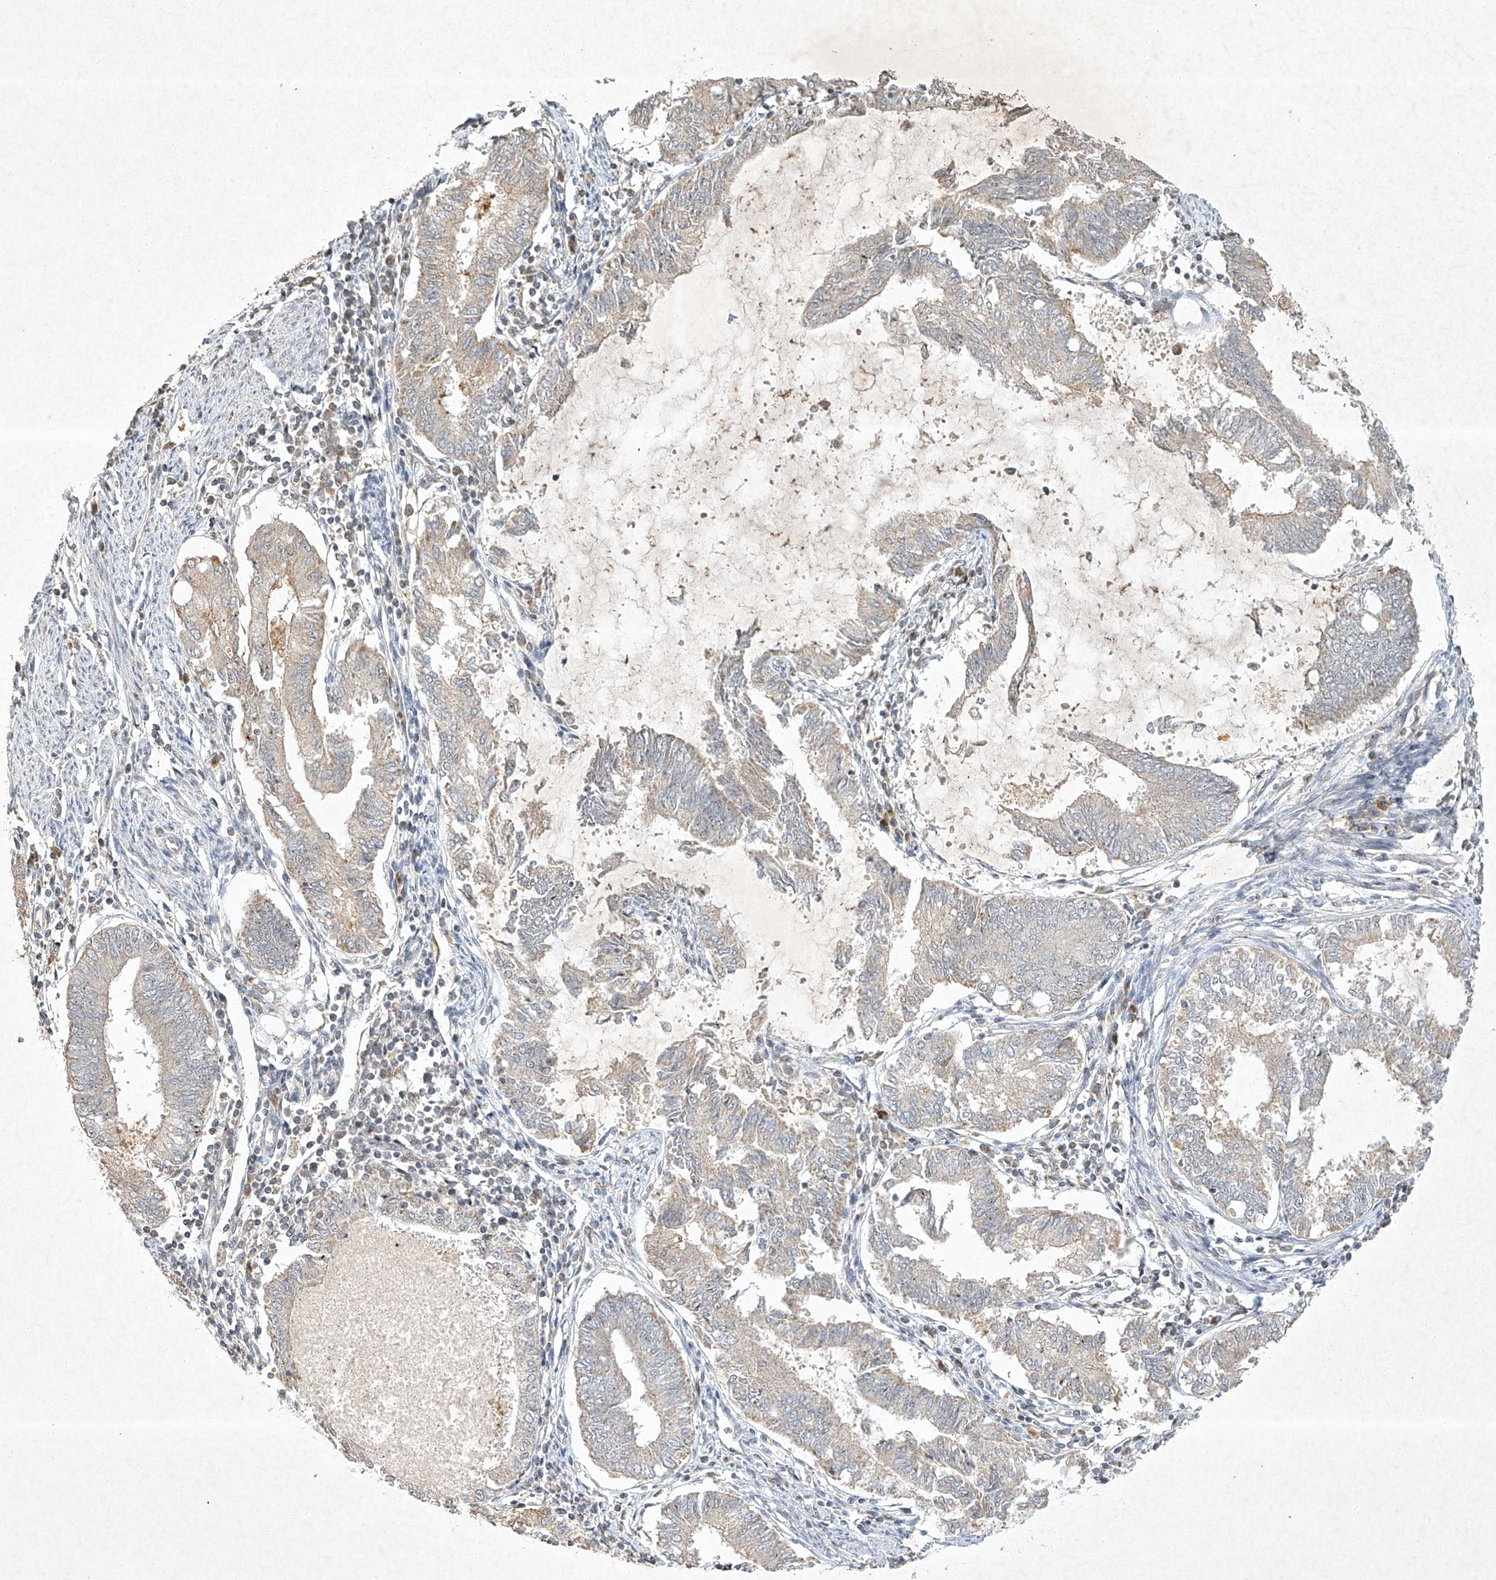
{"staining": {"intensity": "weak", "quantity": "<25%", "location": "cytoplasmic/membranous"}, "tissue": "endometrial cancer", "cell_type": "Tumor cells", "image_type": "cancer", "snomed": [{"axis": "morphology", "description": "Adenocarcinoma, NOS"}, {"axis": "topography", "description": "Endometrium"}], "caption": "This is an immunohistochemistry histopathology image of human endometrial cancer (adenocarcinoma). There is no positivity in tumor cells.", "gene": "BTRC", "patient": {"sex": "female", "age": 86}}